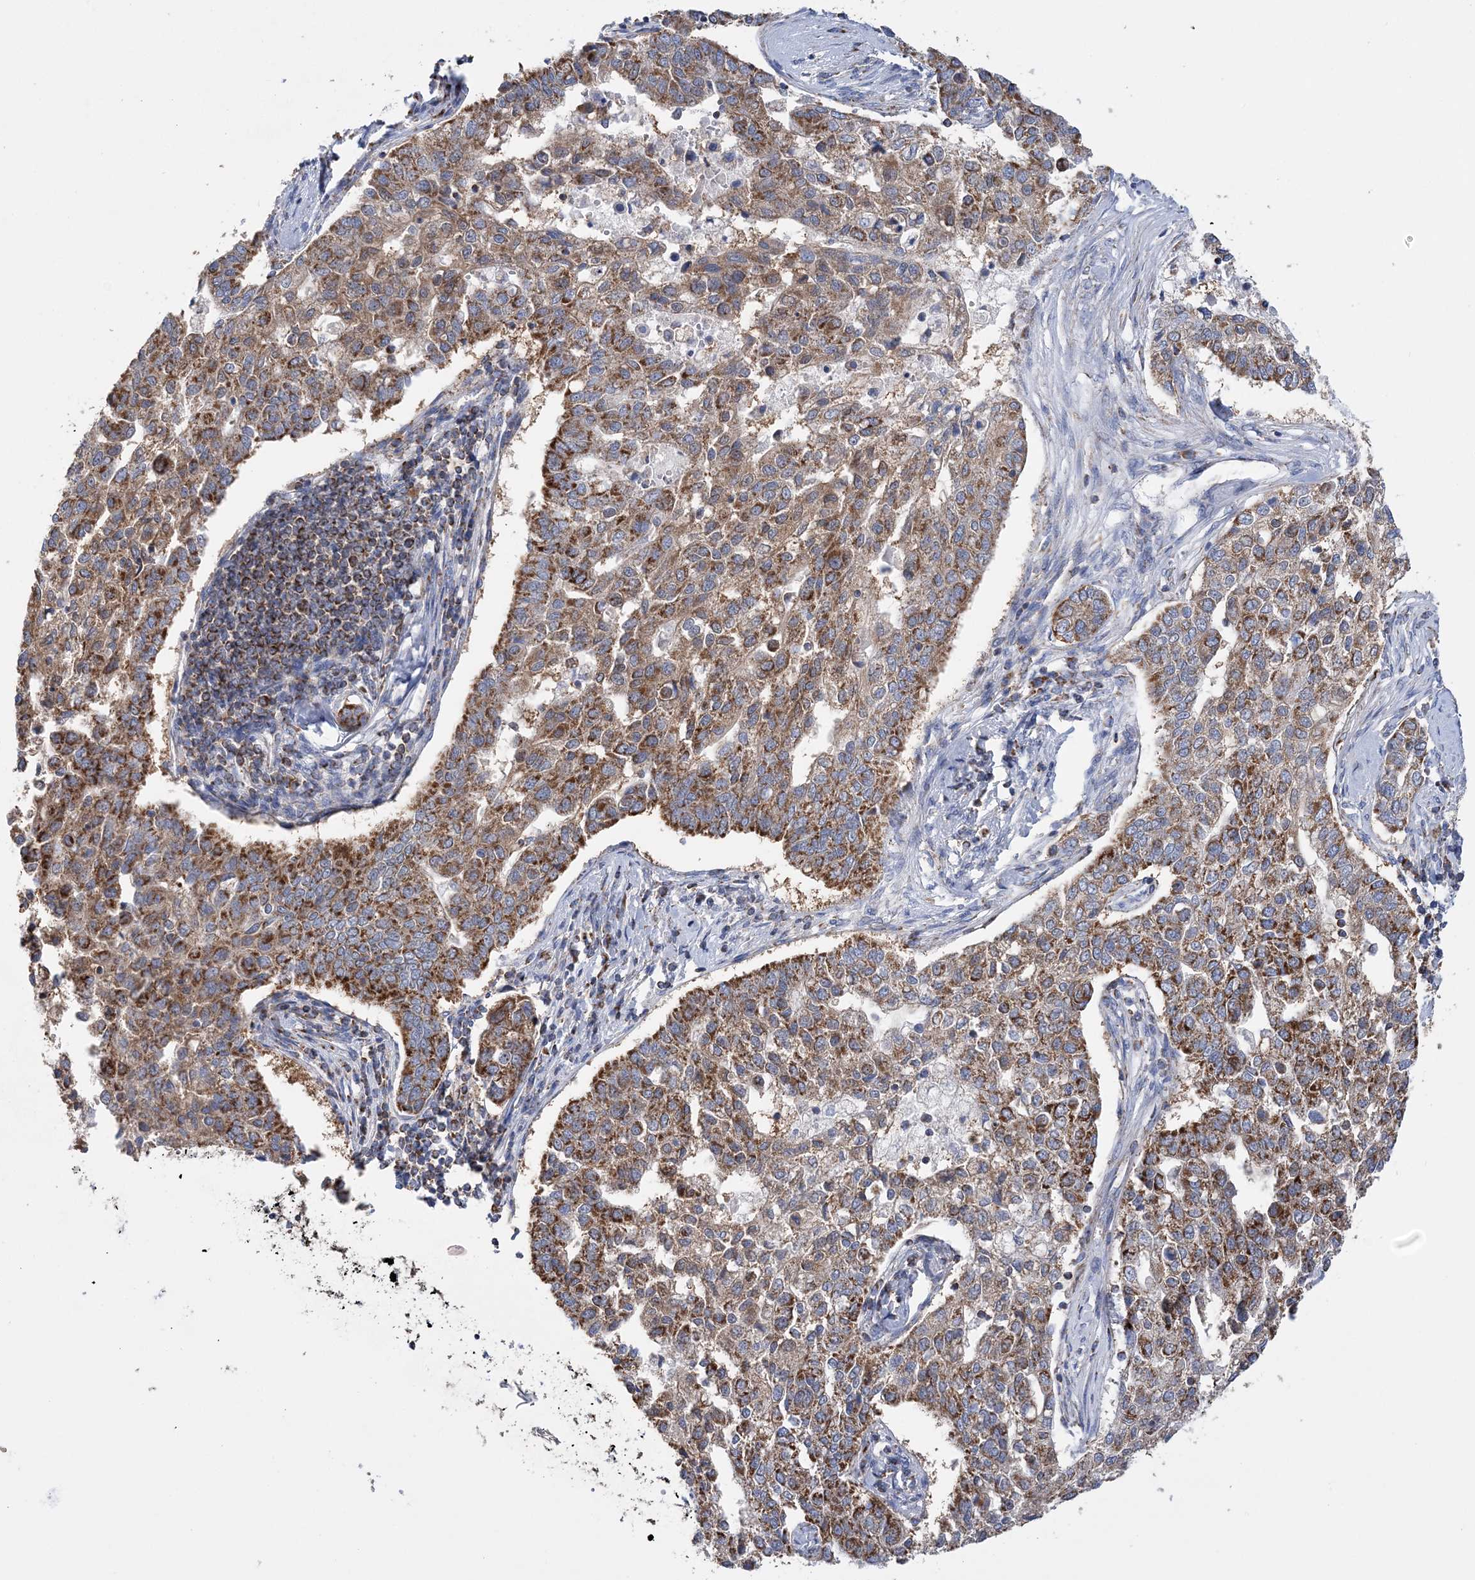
{"staining": {"intensity": "moderate", "quantity": ">75%", "location": "cytoplasmic/membranous"}, "tissue": "pancreatic cancer", "cell_type": "Tumor cells", "image_type": "cancer", "snomed": [{"axis": "morphology", "description": "Adenocarcinoma, NOS"}, {"axis": "topography", "description": "Pancreas"}], "caption": "This is an image of IHC staining of pancreatic cancer (adenocarcinoma), which shows moderate positivity in the cytoplasmic/membranous of tumor cells.", "gene": "TTC32", "patient": {"sex": "female", "age": 61}}